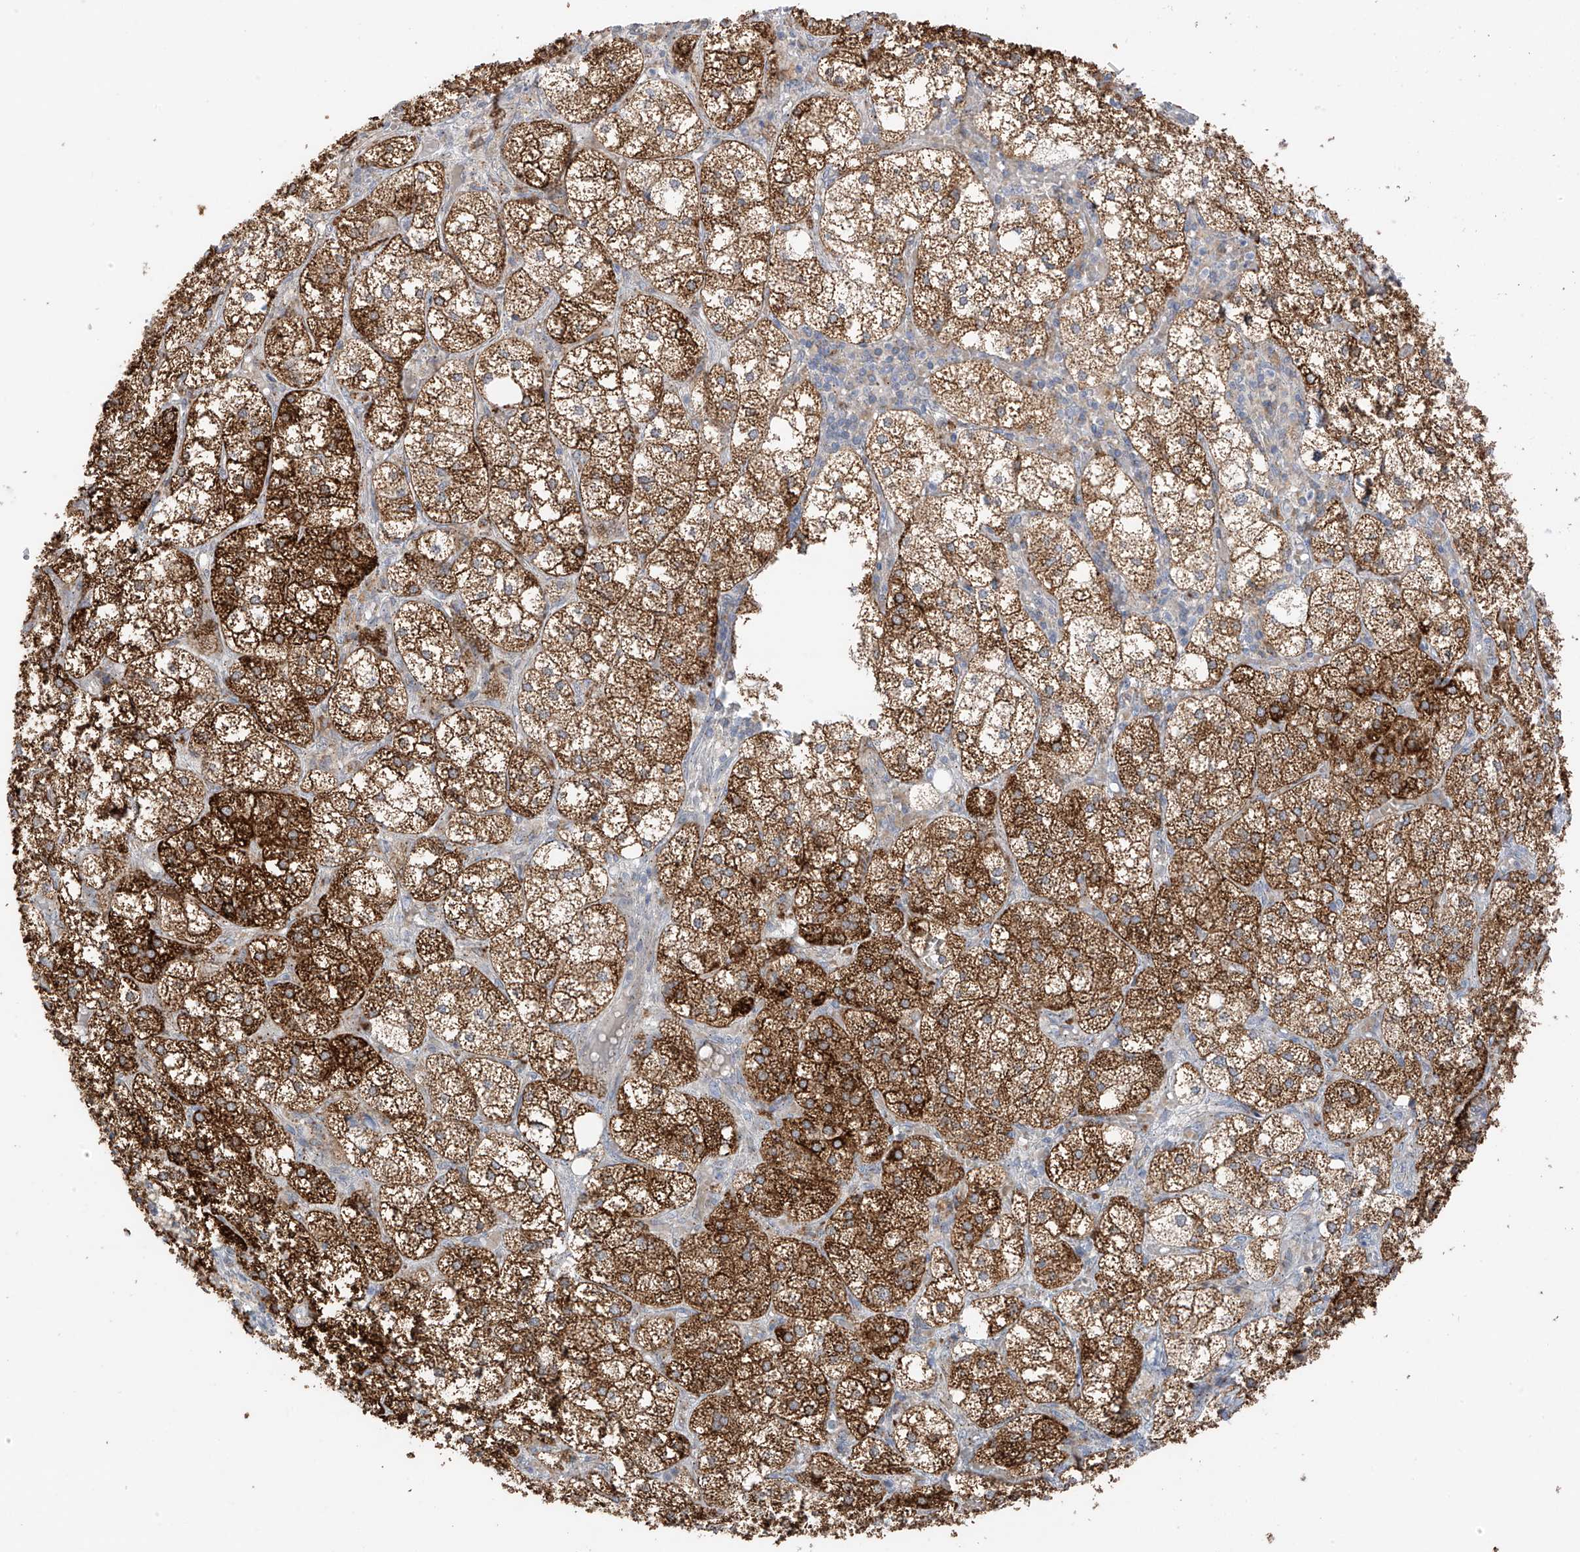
{"staining": {"intensity": "strong", "quantity": ">75%", "location": "cytoplasmic/membranous"}, "tissue": "adrenal gland", "cell_type": "Glandular cells", "image_type": "normal", "snomed": [{"axis": "morphology", "description": "Normal tissue, NOS"}, {"axis": "topography", "description": "Adrenal gland"}], "caption": "Immunohistochemistry of benign adrenal gland shows high levels of strong cytoplasmic/membranous staining in about >75% of glandular cells.", "gene": "N4BP3", "patient": {"sex": "female", "age": 61}}